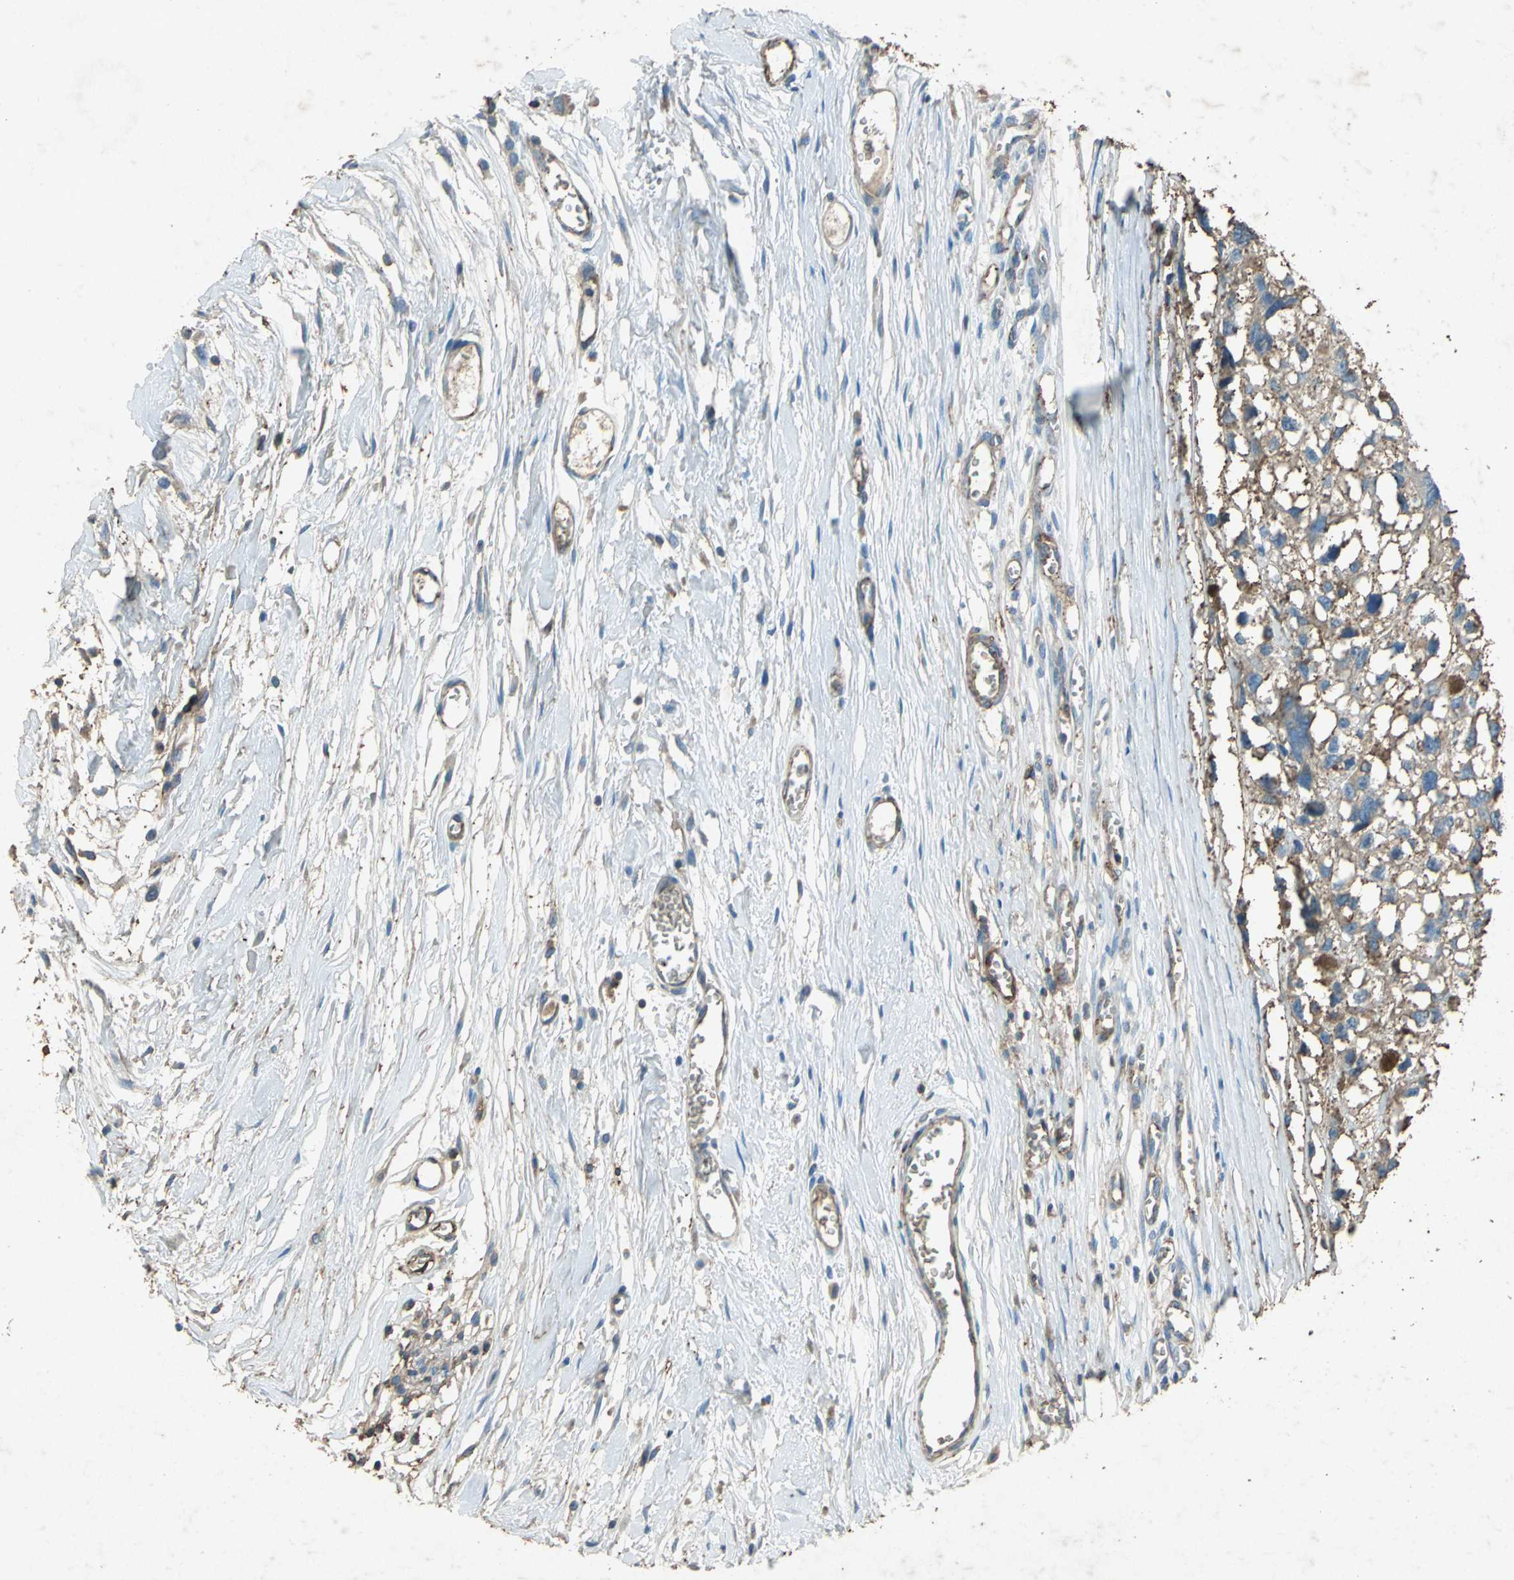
{"staining": {"intensity": "weak", "quantity": "25%-75%", "location": "cytoplasmic/membranous"}, "tissue": "melanoma", "cell_type": "Tumor cells", "image_type": "cancer", "snomed": [{"axis": "morphology", "description": "Malignant melanoma, Metastatic site"}, {"axis": "topography", "description": "Lymph node"}], "caption": "Immunohistochemistry (IHC) staining of melanoma, which reveals low levels of weak cytoplasmic/membranous expression in approximately 25%-75% of tumor cells indicating weak cytoplasmic/membranous protein staining. The staining was performed using DAB (3,3'-diaminobenzidine) (brown) for protein detection and nuclei were counterstained in hematoxylin (blue).", "gene": "CCR6", "patient": {"sex": "male", "age": 59}}